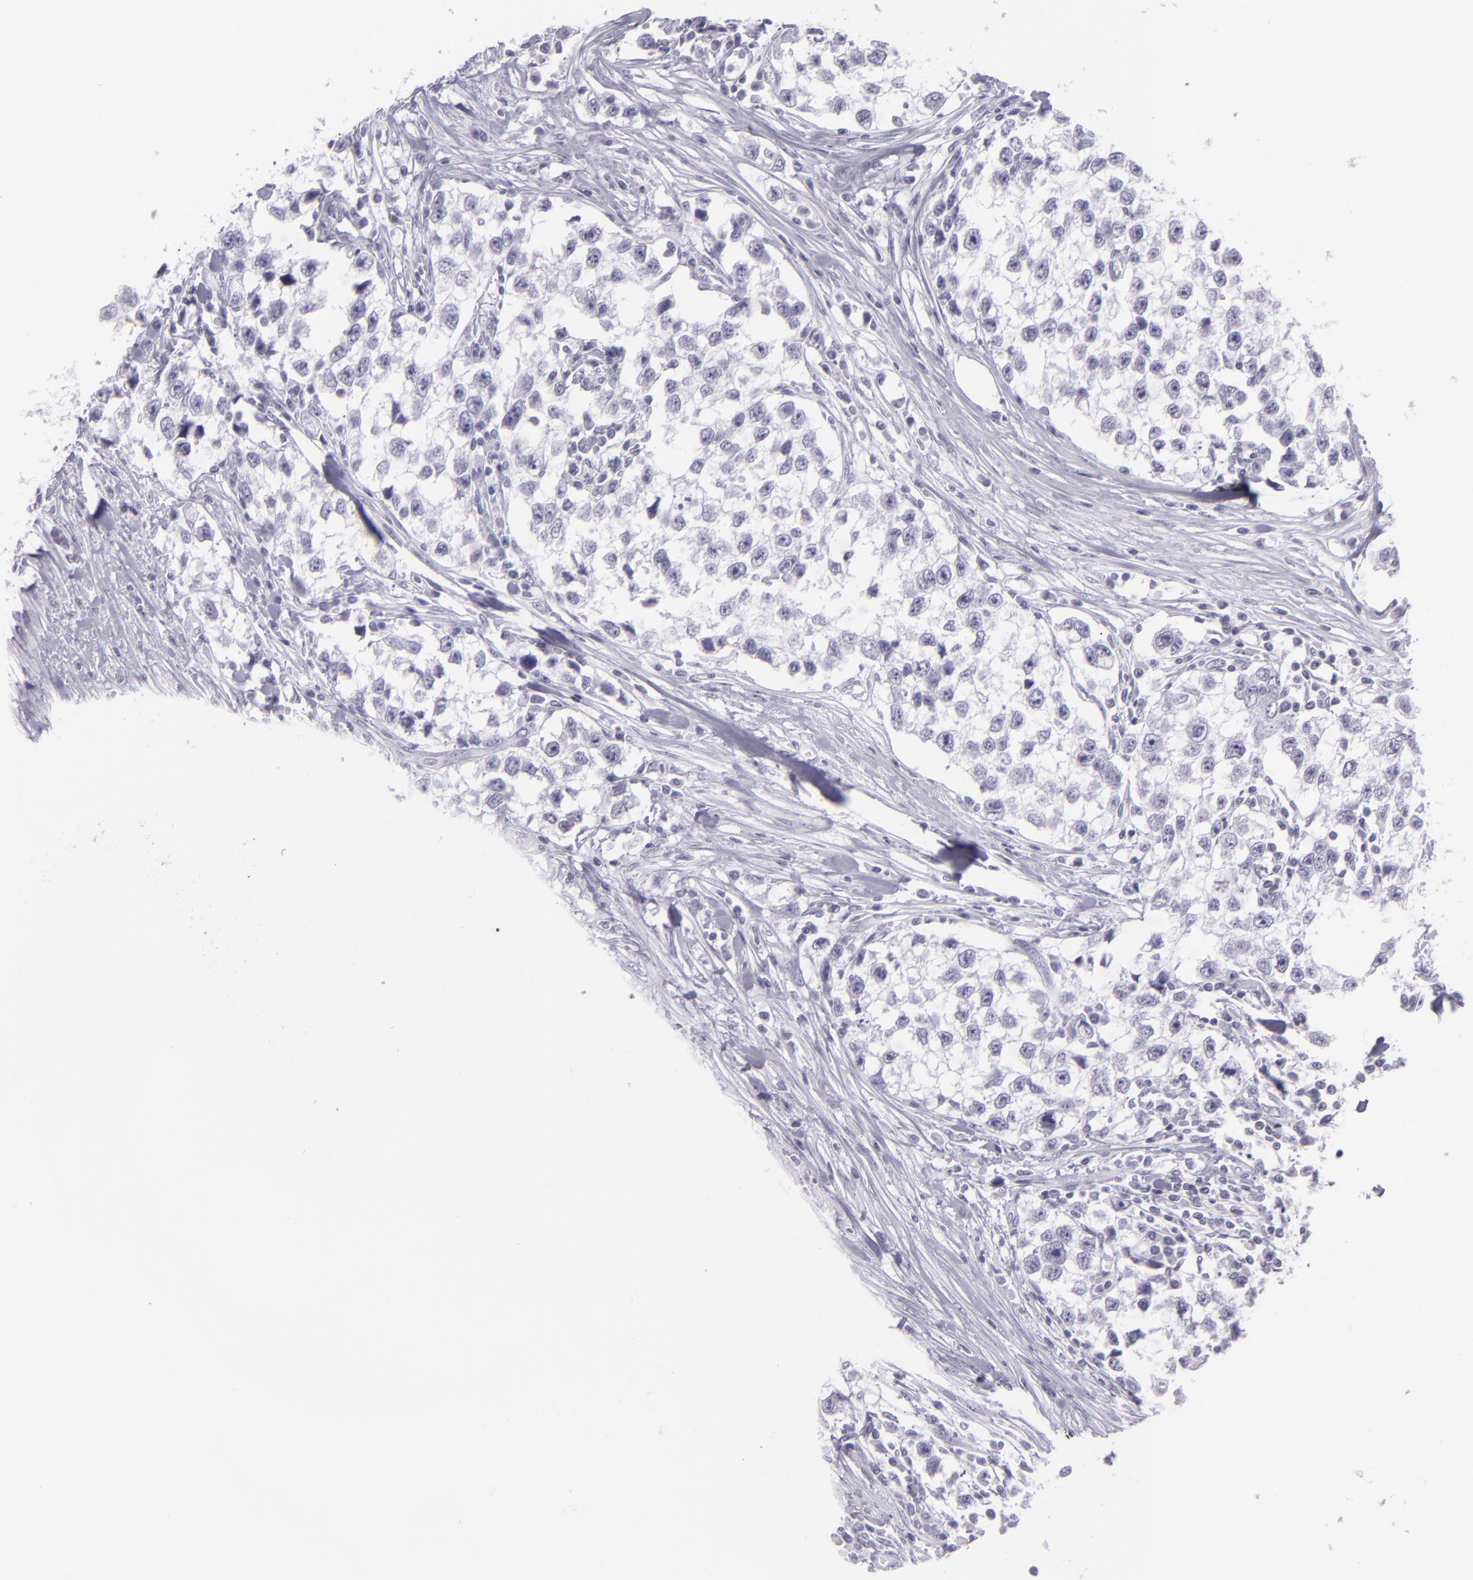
{"staining": {"intensity": "negative", "quantity": "none", "location": "none"}, "tissue": "testis cancer", "cell_type": "Tumor cells", "image_type": "cancer", "snomed": [{"axis": "morphology", "description": "Seminoma, NOS"}, {"axis": "morphology", "description": "Carcinoma, Embryonal, NOS"}, {"axis": "topography", "description": "Testis"}], "caption": "This is an immunohistochemistry (IHC) image of human seminoma (testis). There is no staining in tumor cells.", "gene": "MUC6", "patient": {"sex": "male", "age": 30}}